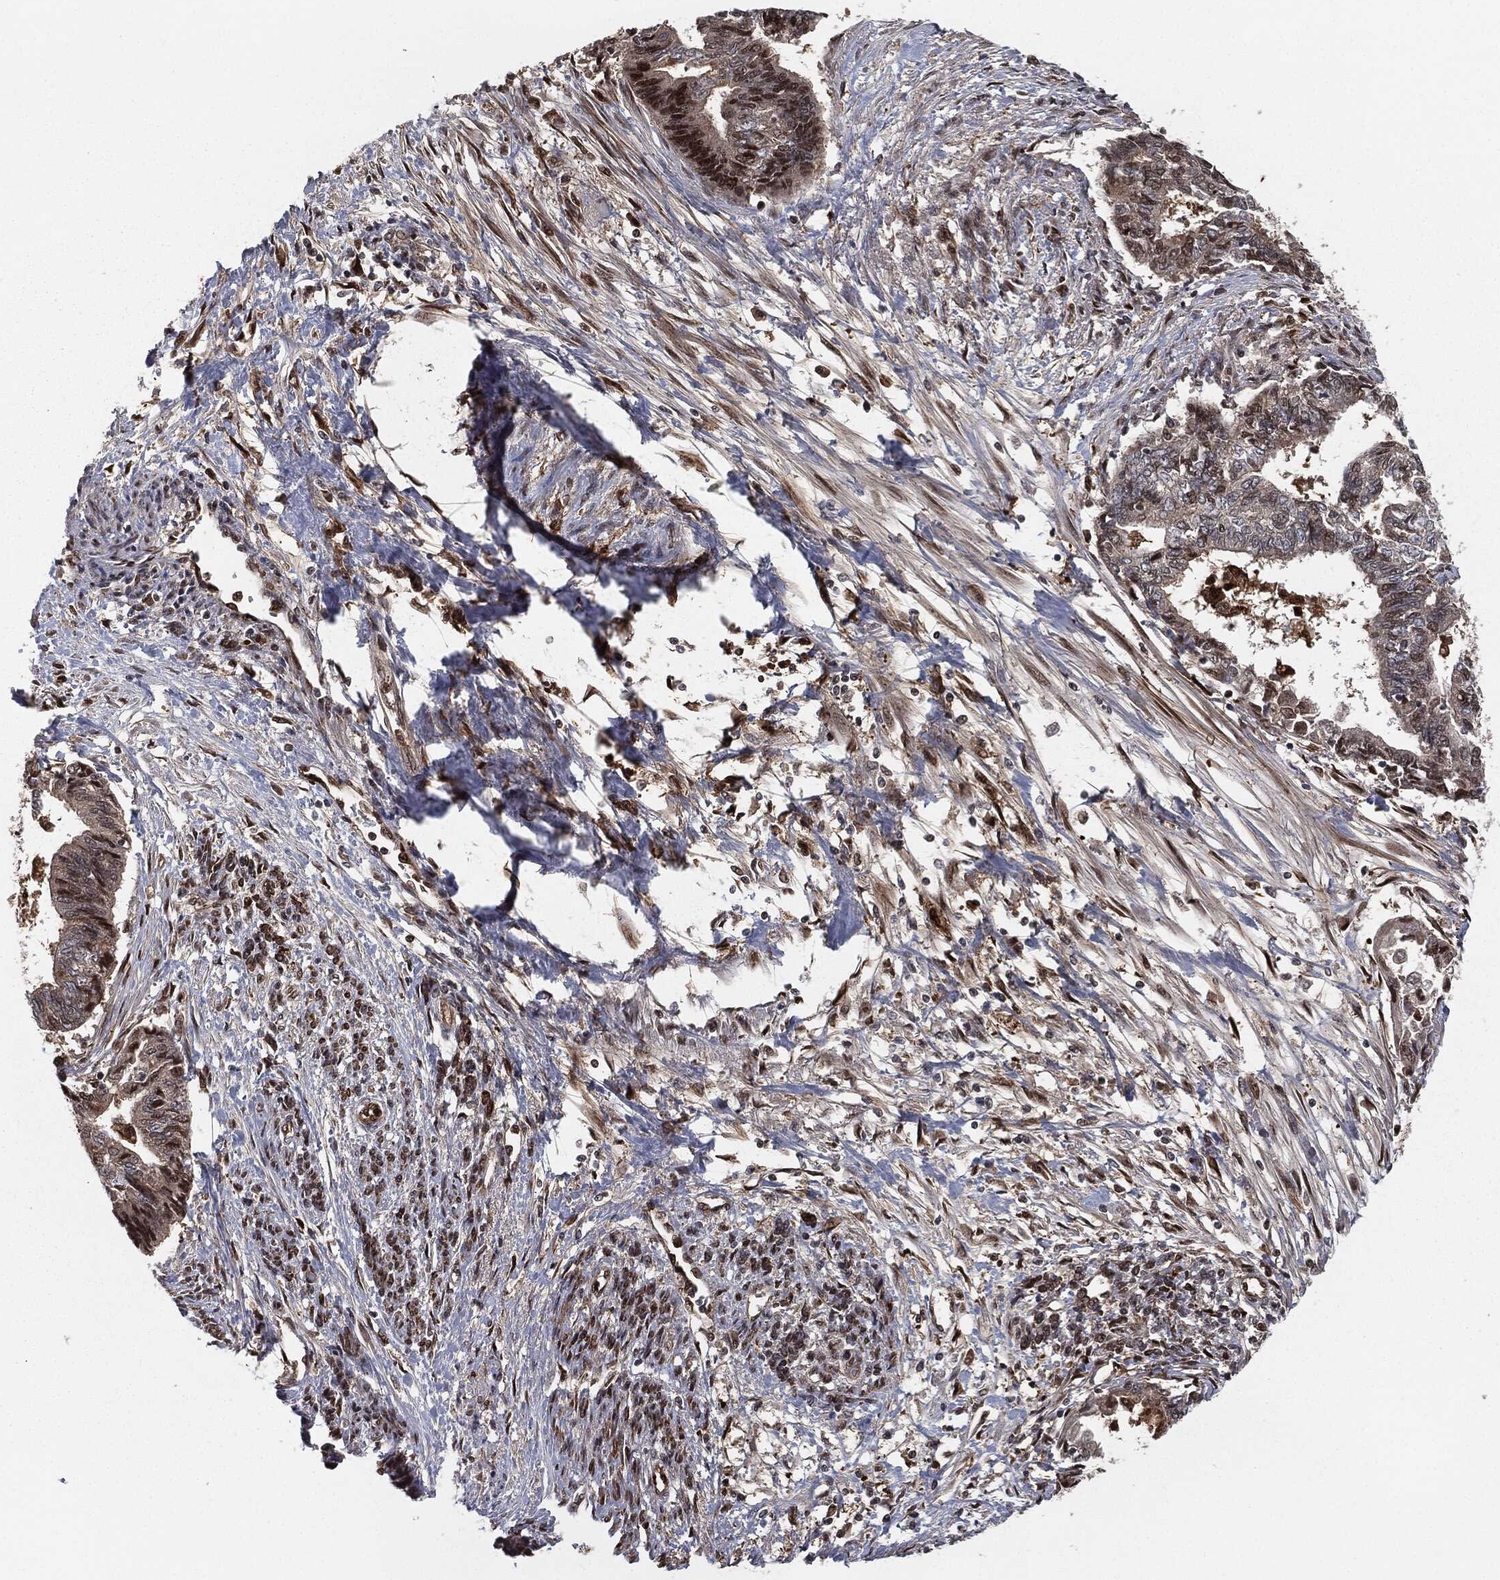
{"staining": {"intensity": "negative", "quantity": "none", "location": "none"}, "tissue": "endometrial cancer", "cell_type": "Tumor cells", "image_type": "cancer", "snomed": [{"axis": "morphology", "description": "Adenocarcinoma, NOS"}, {"axis": "topography", "description": "Endometrium"}], "caption": "Immunohistochemistry (IHC) of human endometrial cancer displays no positivity in tumor cells.", "gene": "CAPRIN2", "patient": {"sex": "female", "age": 65}}